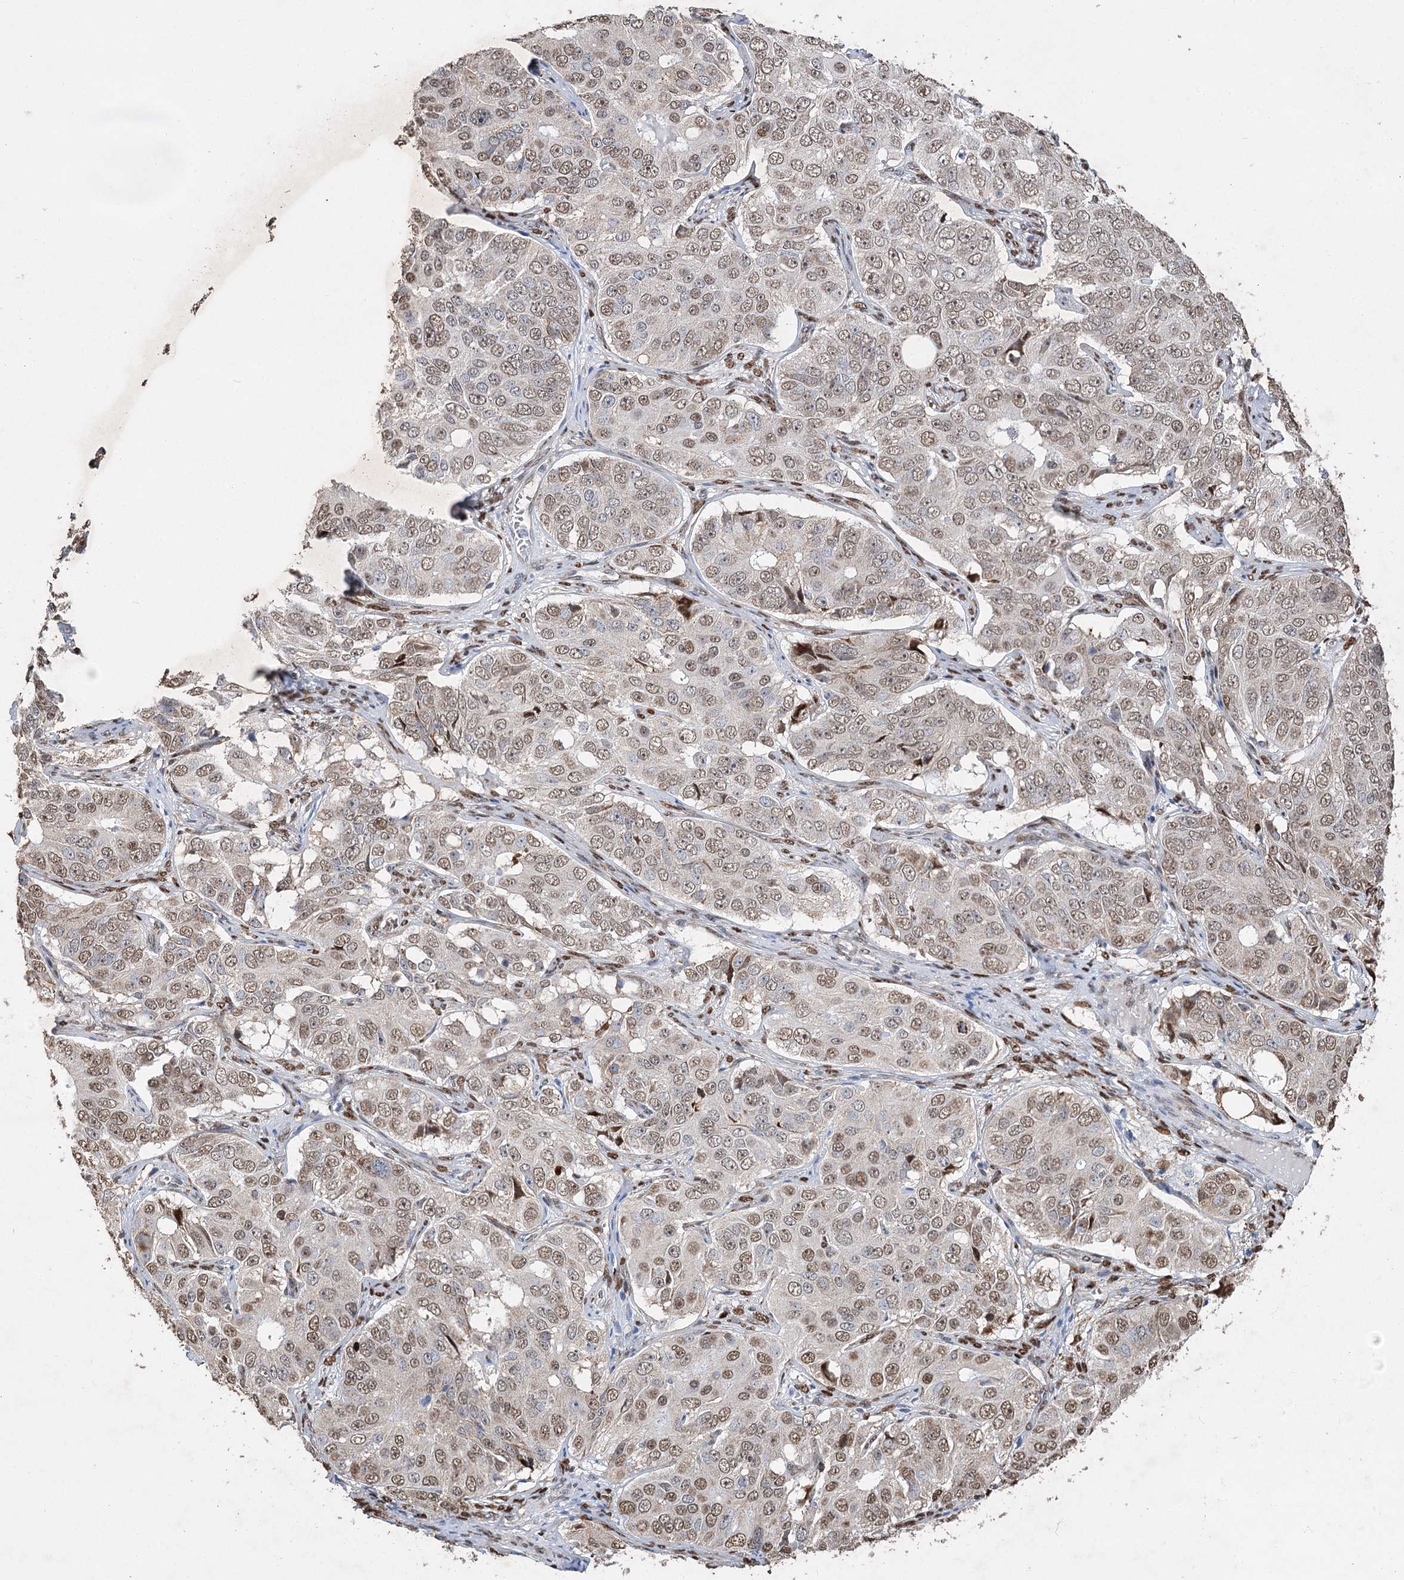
{"staining": {"intensity": "moderate", "quantity": ">75%", "location": "nuclear"}, "tissue": "ovarian cancer", "cell_type": "Tumor cells", "image_type": "cancer", "snomed": [{"axis": "morphology", "description": "Carcinoma, endometroid"}, {"axis": "topography", "description": "Ovary"}], "caption": "This histopathology image shows immunohistochemistry (IHC) staining of human endometroid carcinoma (ovarian), with medium moderate nuclear staining in approximately >75% of tumor cells.", "gene": "NFU1", "patient": {"sex": "female", "age": 51}}